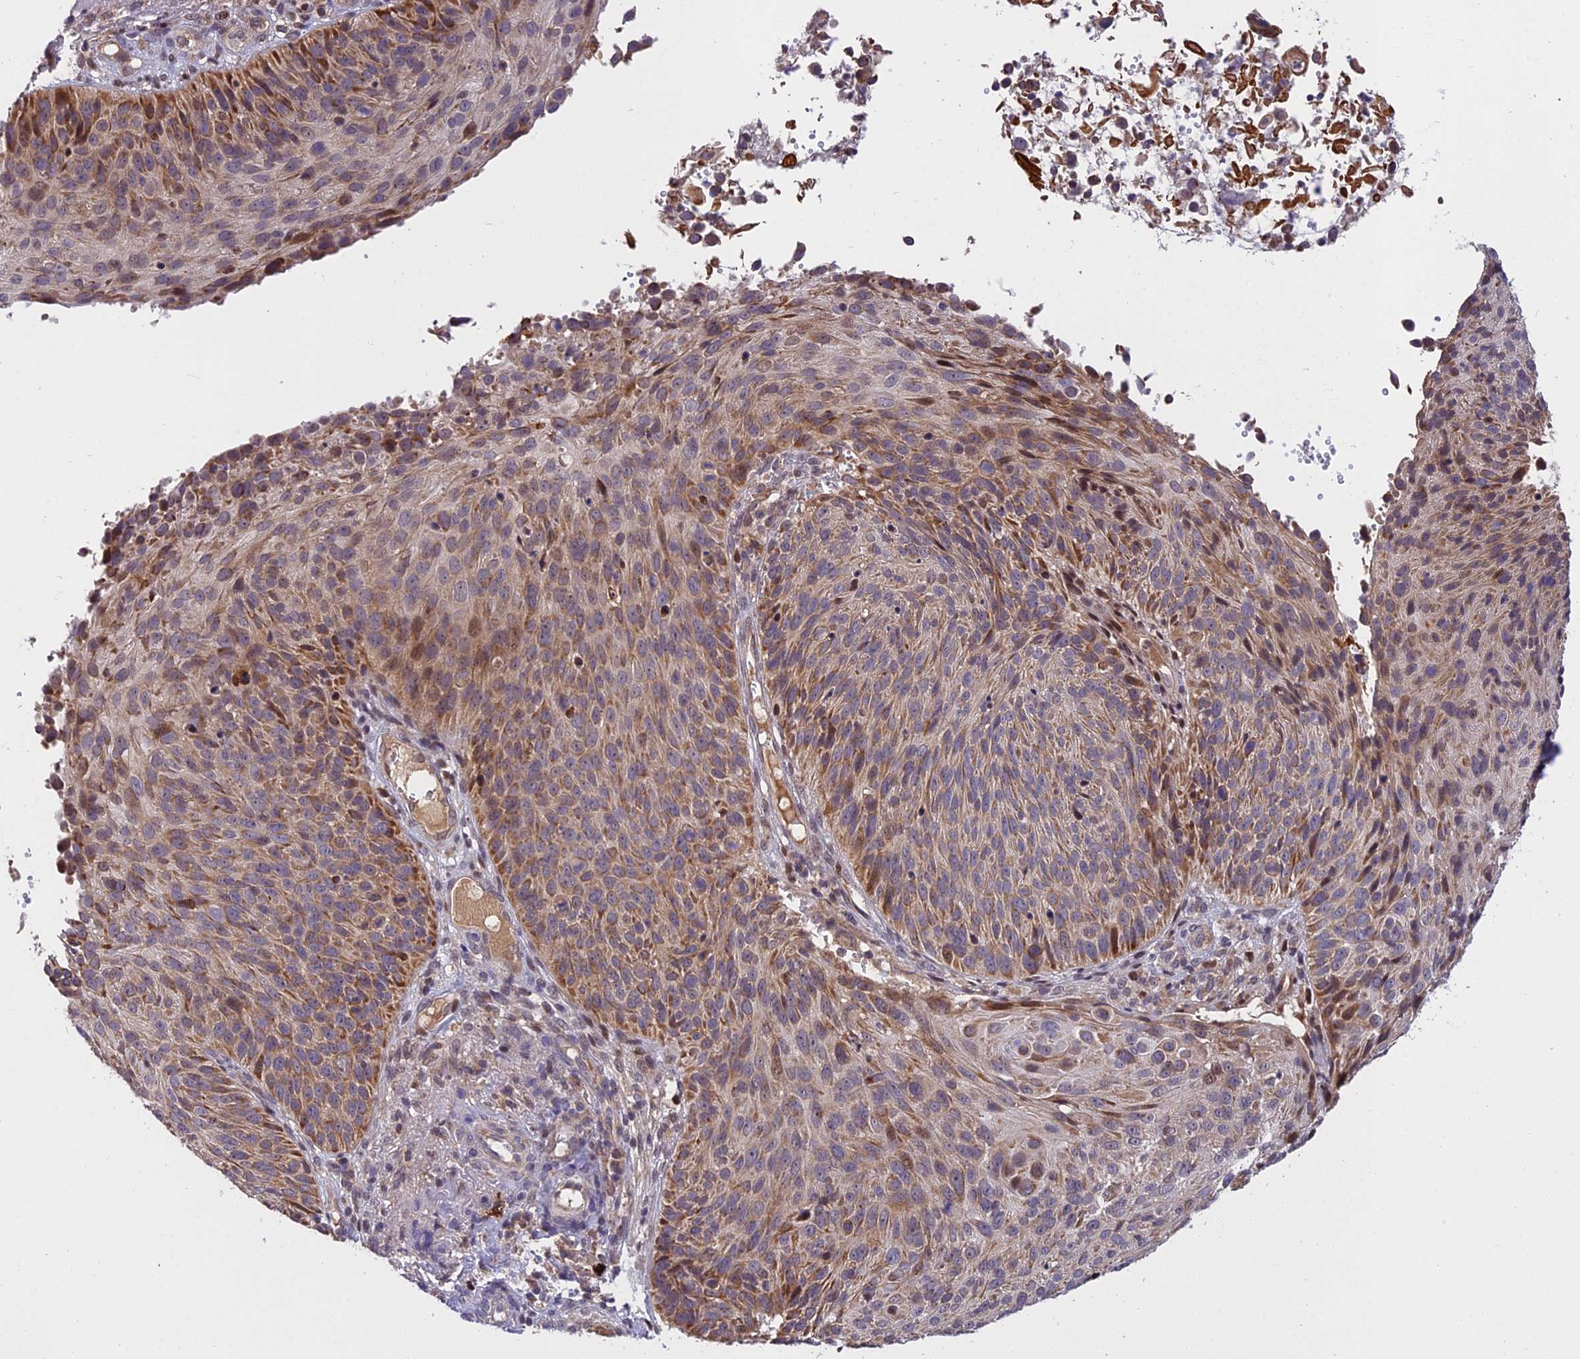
{"staining": {"intensity": "moderate", "quantity": ">75%", "location": "cytoplasmic/membranous"}, "tissue": "cervical cancer", "cell_type": "Tumor cells", "image_type": "cancer", "snomed": [{"axis": "morphology", "description": "Squamous cell carcinoma, NOS"}, {"axis": "topography", "description": "Cervix"}], "caption": "Cervical cancer stained for a protein reveals moderate cytoplasmic/membranous positivity in tumor cells.", "gene": "RERGL", "patient": {"sex": "female", "age": 74}}